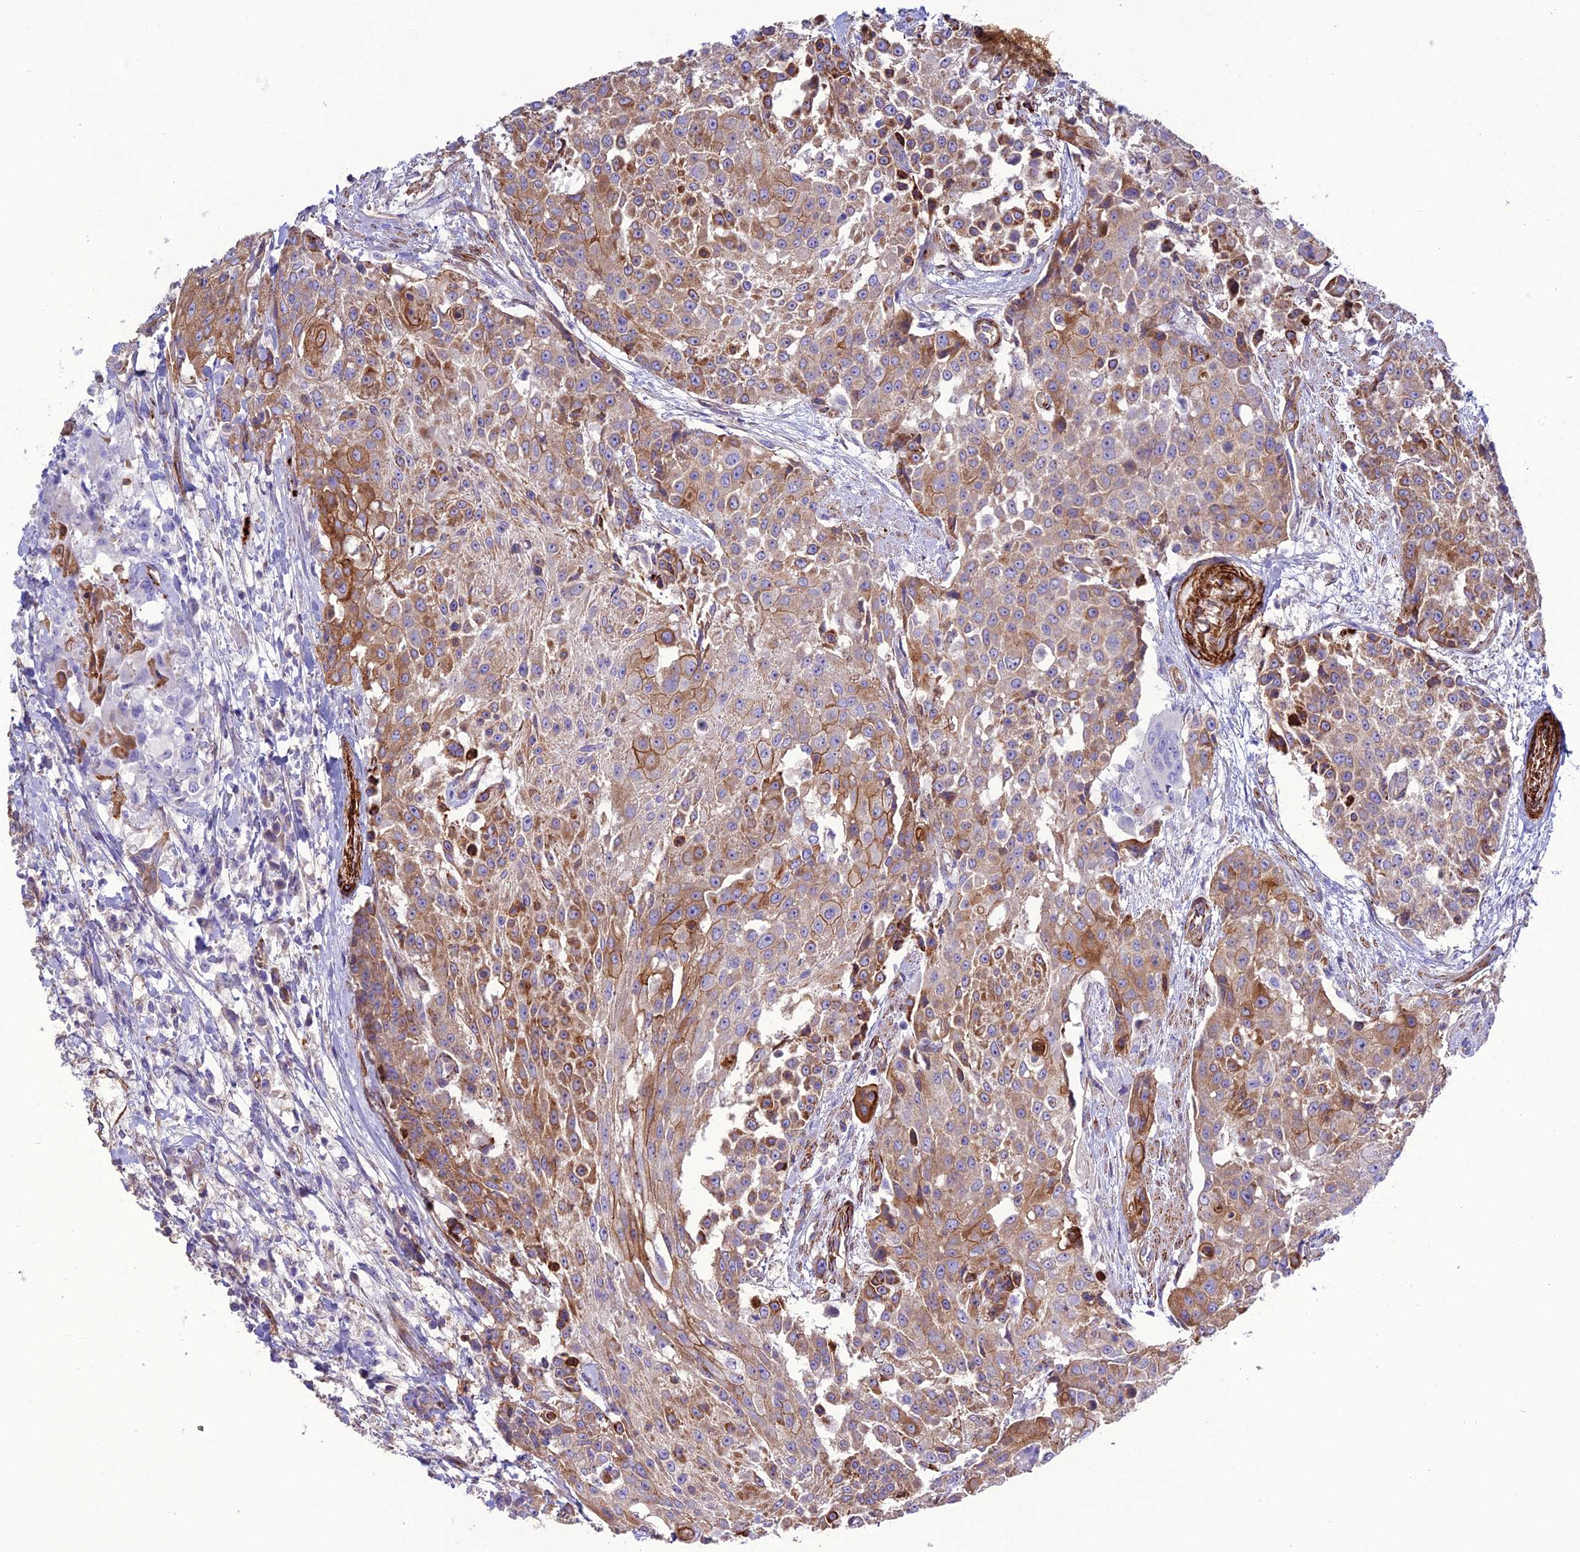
{"staining": {"intensity": "moderate", "quantity": ">75%", "location": "cytoplasmic/membranous"}, "tissue": "urothelial cancer", "cell_type": "Tumor cells", "image_type": "cancer", "snomed": [{"axis": "morphology", "description": "Urothelial carcinoma, High grade"}, {"axis": "topography", "description": "Urinary bladder"}], "caption": "Protein expression analysis of urothelial cancer shows moderate cytoplasmic/membranous staining in approximately >75% of tumor cells.", "gene": "REX1BD", "patient": {"sex": "female", "age": 63}}